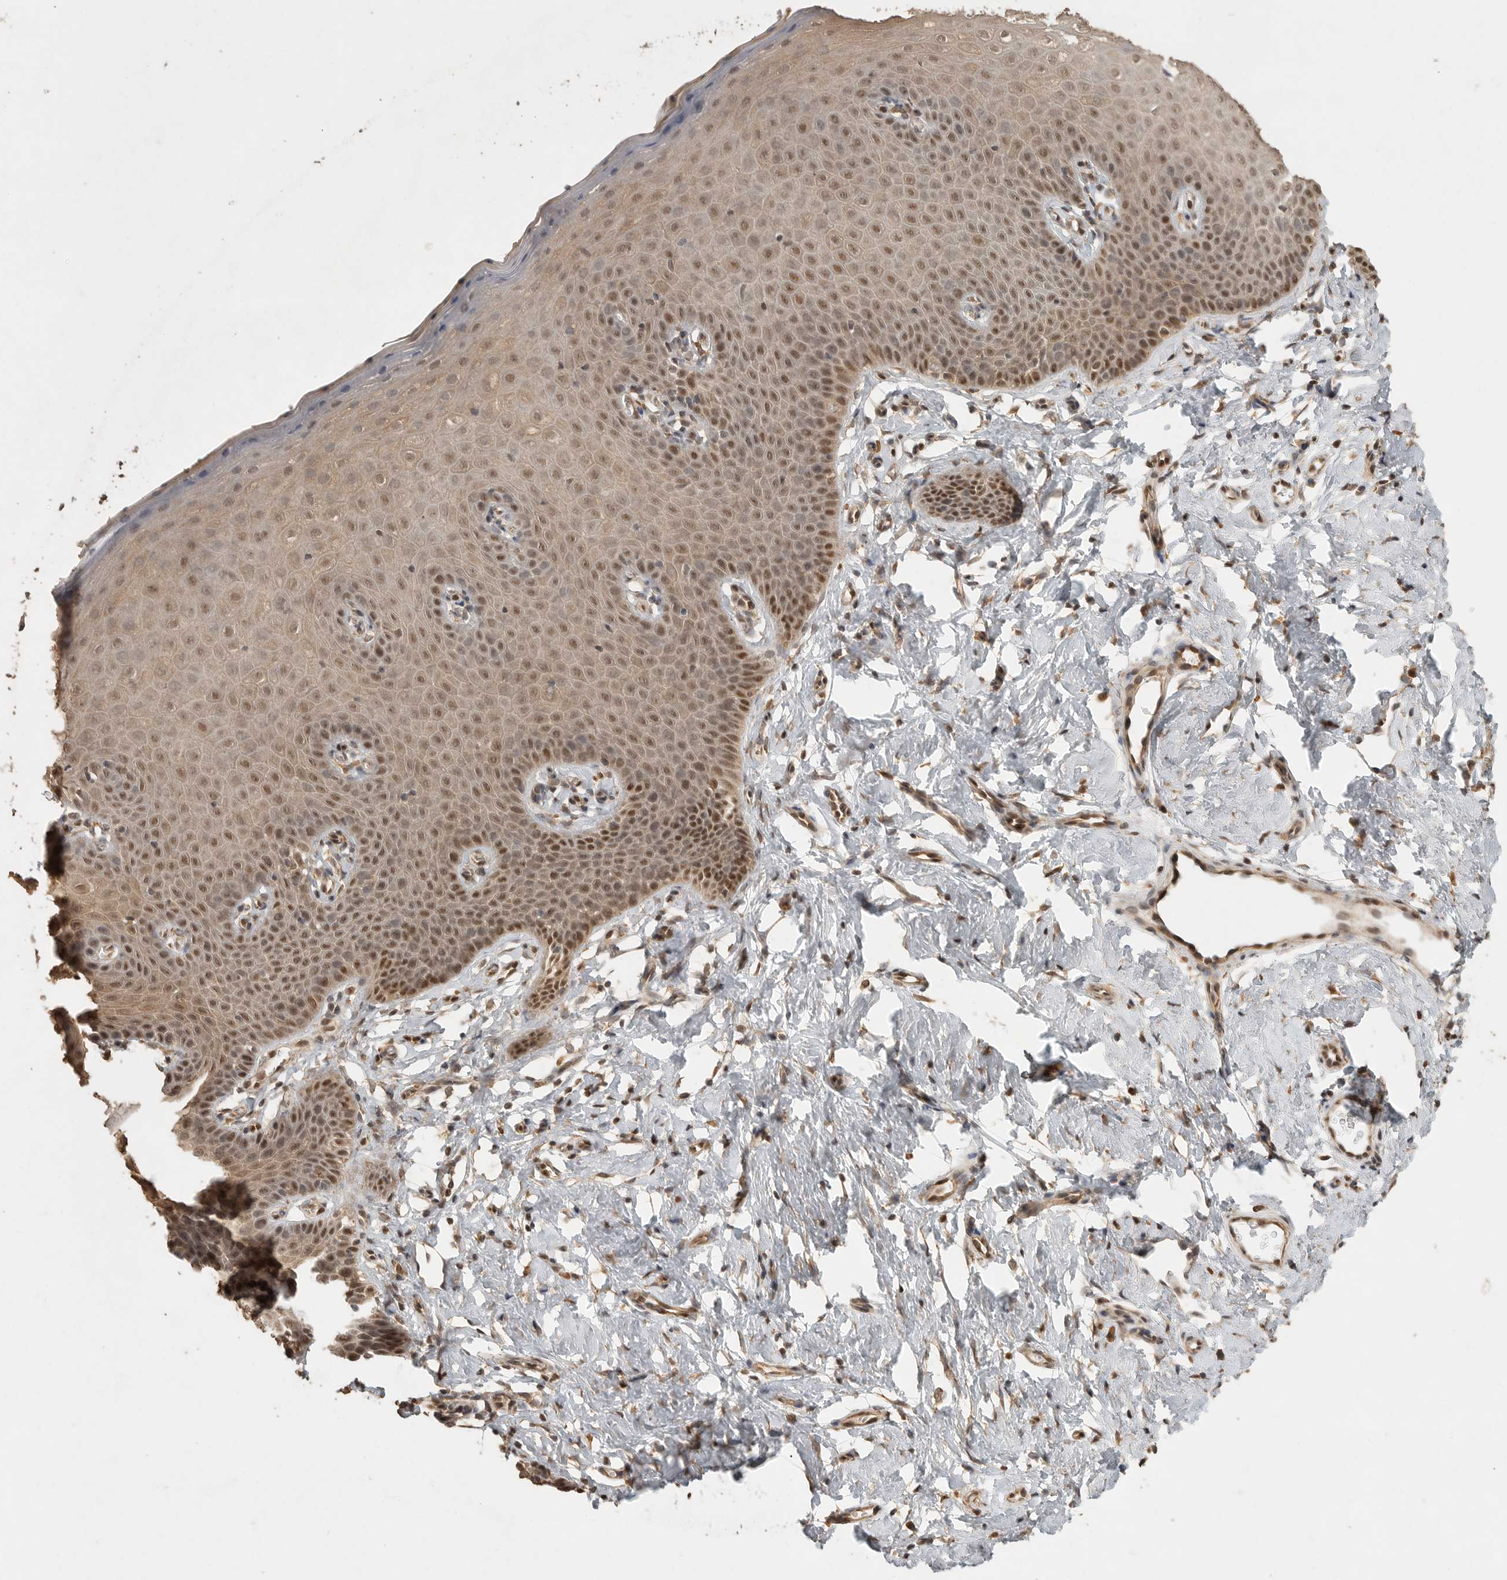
{"staining": {"intensity": "strong", "quantity": ">75%", "location": "cytoplasmic/membranous,nuclear"}, "tissue": "cervix", "cell_type": "Glandular cells", "image_type": "normal", "snomed": [{"axis": "morphology", "description": "Normal tissue, NOS"}, {"axis": "topography", "description": "Cervix"}], "caption": "Strong cytoplasmic/membranous,nuclear expression for a protein is appreciated in about >75% of glandular cells of normal cervix using immunohistochemistry.", "gene": "DFFA", "patient": {"sex": "female", "age": 36}}